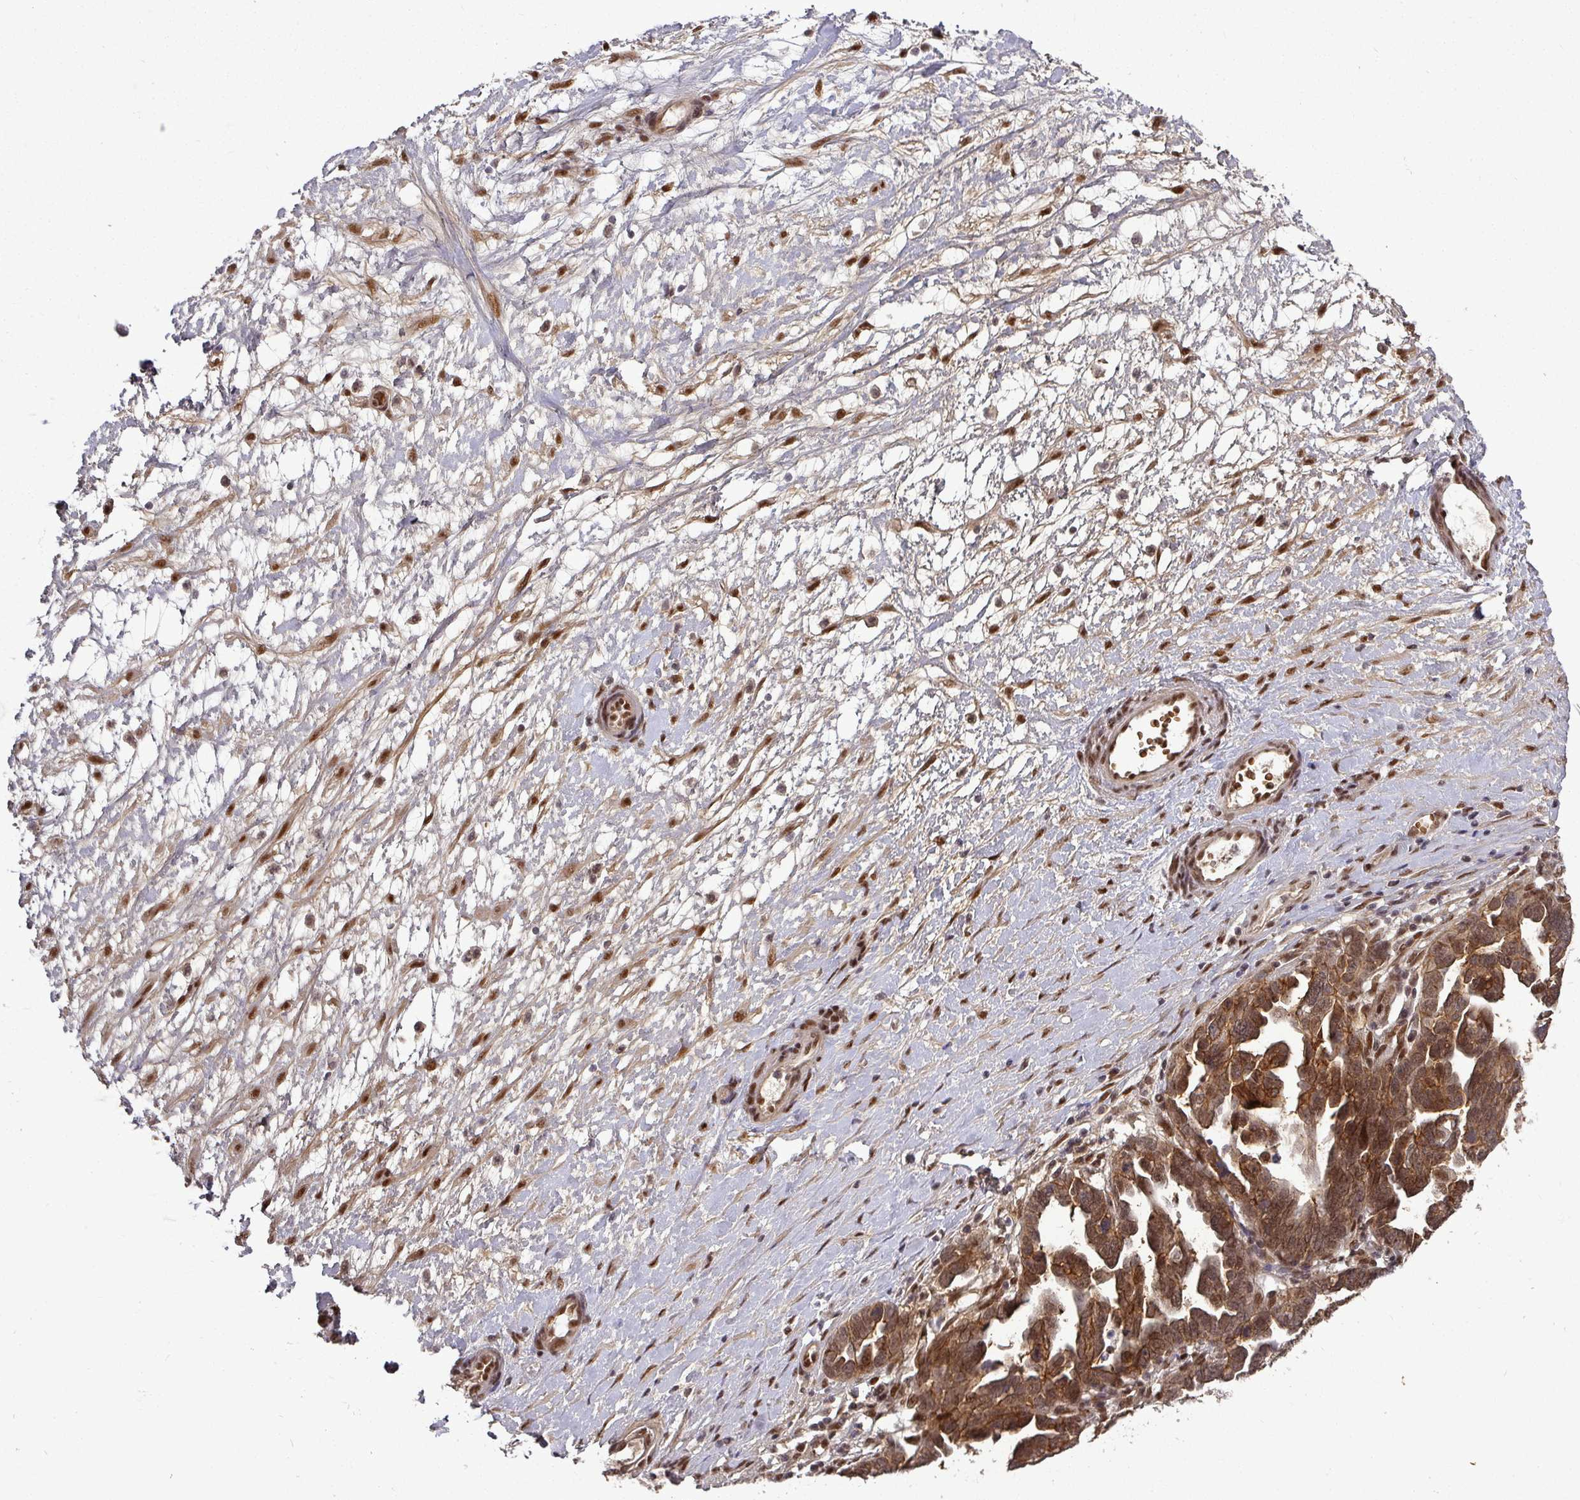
{"staining": {"intensity": "strong", "quantity": ">75%", "location": "cytoplasmic/membranous,nuclear"}, "tissue": "ovarian cancer", "cell_type": "Tumor cells", "image_type": "cancer", "snomed": [{"axis": "morphology", "description": "Cystadenocarcinoma, serous, NOS"}, {"axis": "topography", "description": "Ovary"}], "caption": "Brown immunohistochemical staining in ovarian cancer displays strong cytoplasmic/membranous and nuclear staining in approximately >75% of tumor cells.", "gene": "CIC", "patient": {"sex": "female", "age": 54}}